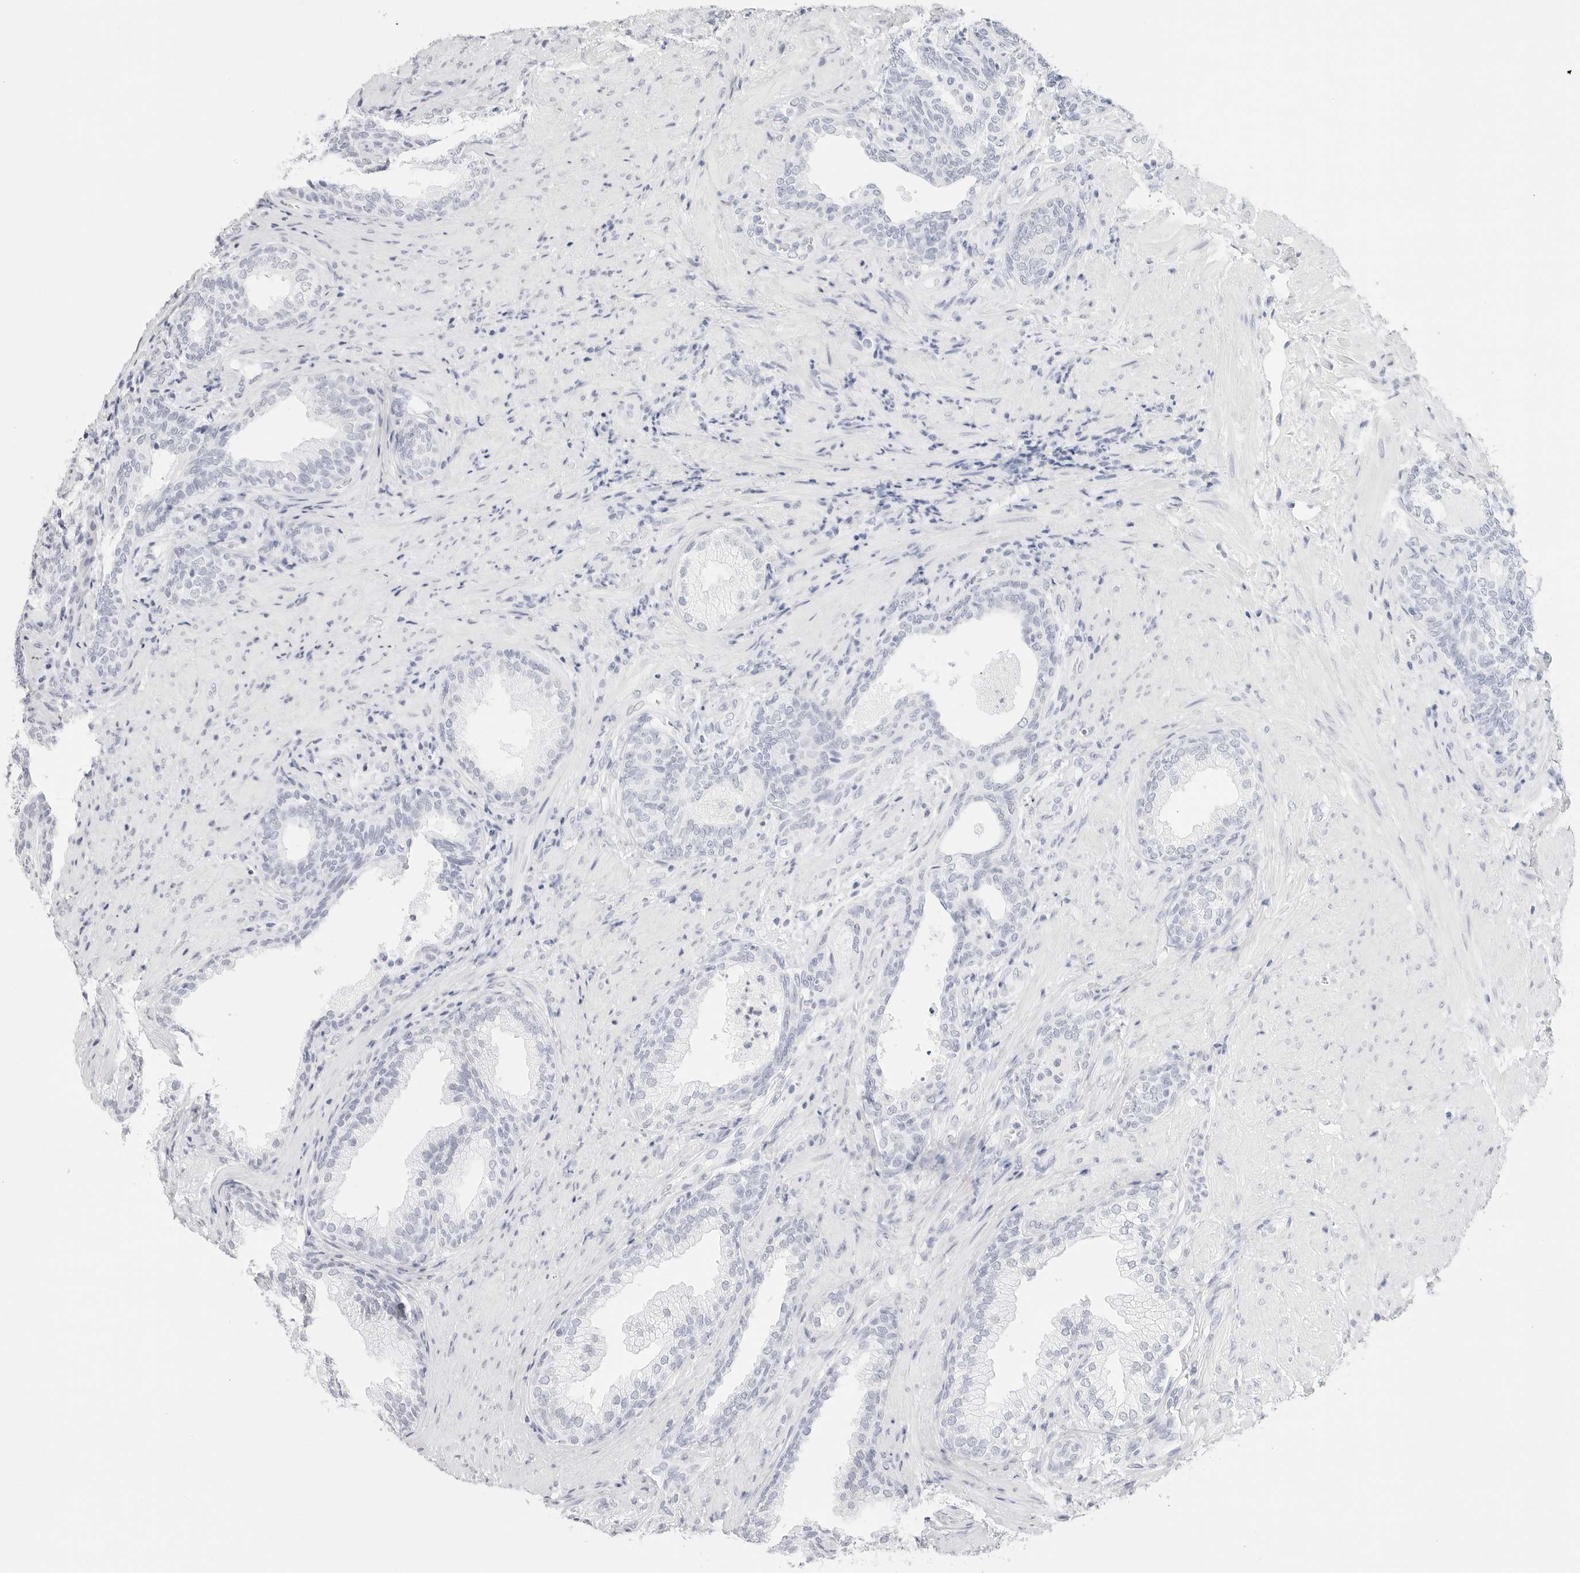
{"staining": {"intensity": "negative", "quantity": "none", "location": "none"}, "tissue": "prostate", "cell_type": "Glandular cells", "image_type": "normal", "snomed": [{"axis": "morphology", "description": "Normal tissue, NOS"}, {"axis": "topography", "description": "Prostate"}], "caption": "A high-resolution micrograph shows immunohistochemistry staining of unremarkable prostate, which exhibits no significant positivity in glandular cells. (Stains: DAB IHC with hematoxylin counter stain, Microscopy: brightfield microscopy at high magnification).", "gene": "TFF2", "patient": {"sex": "male", "age": 76}}